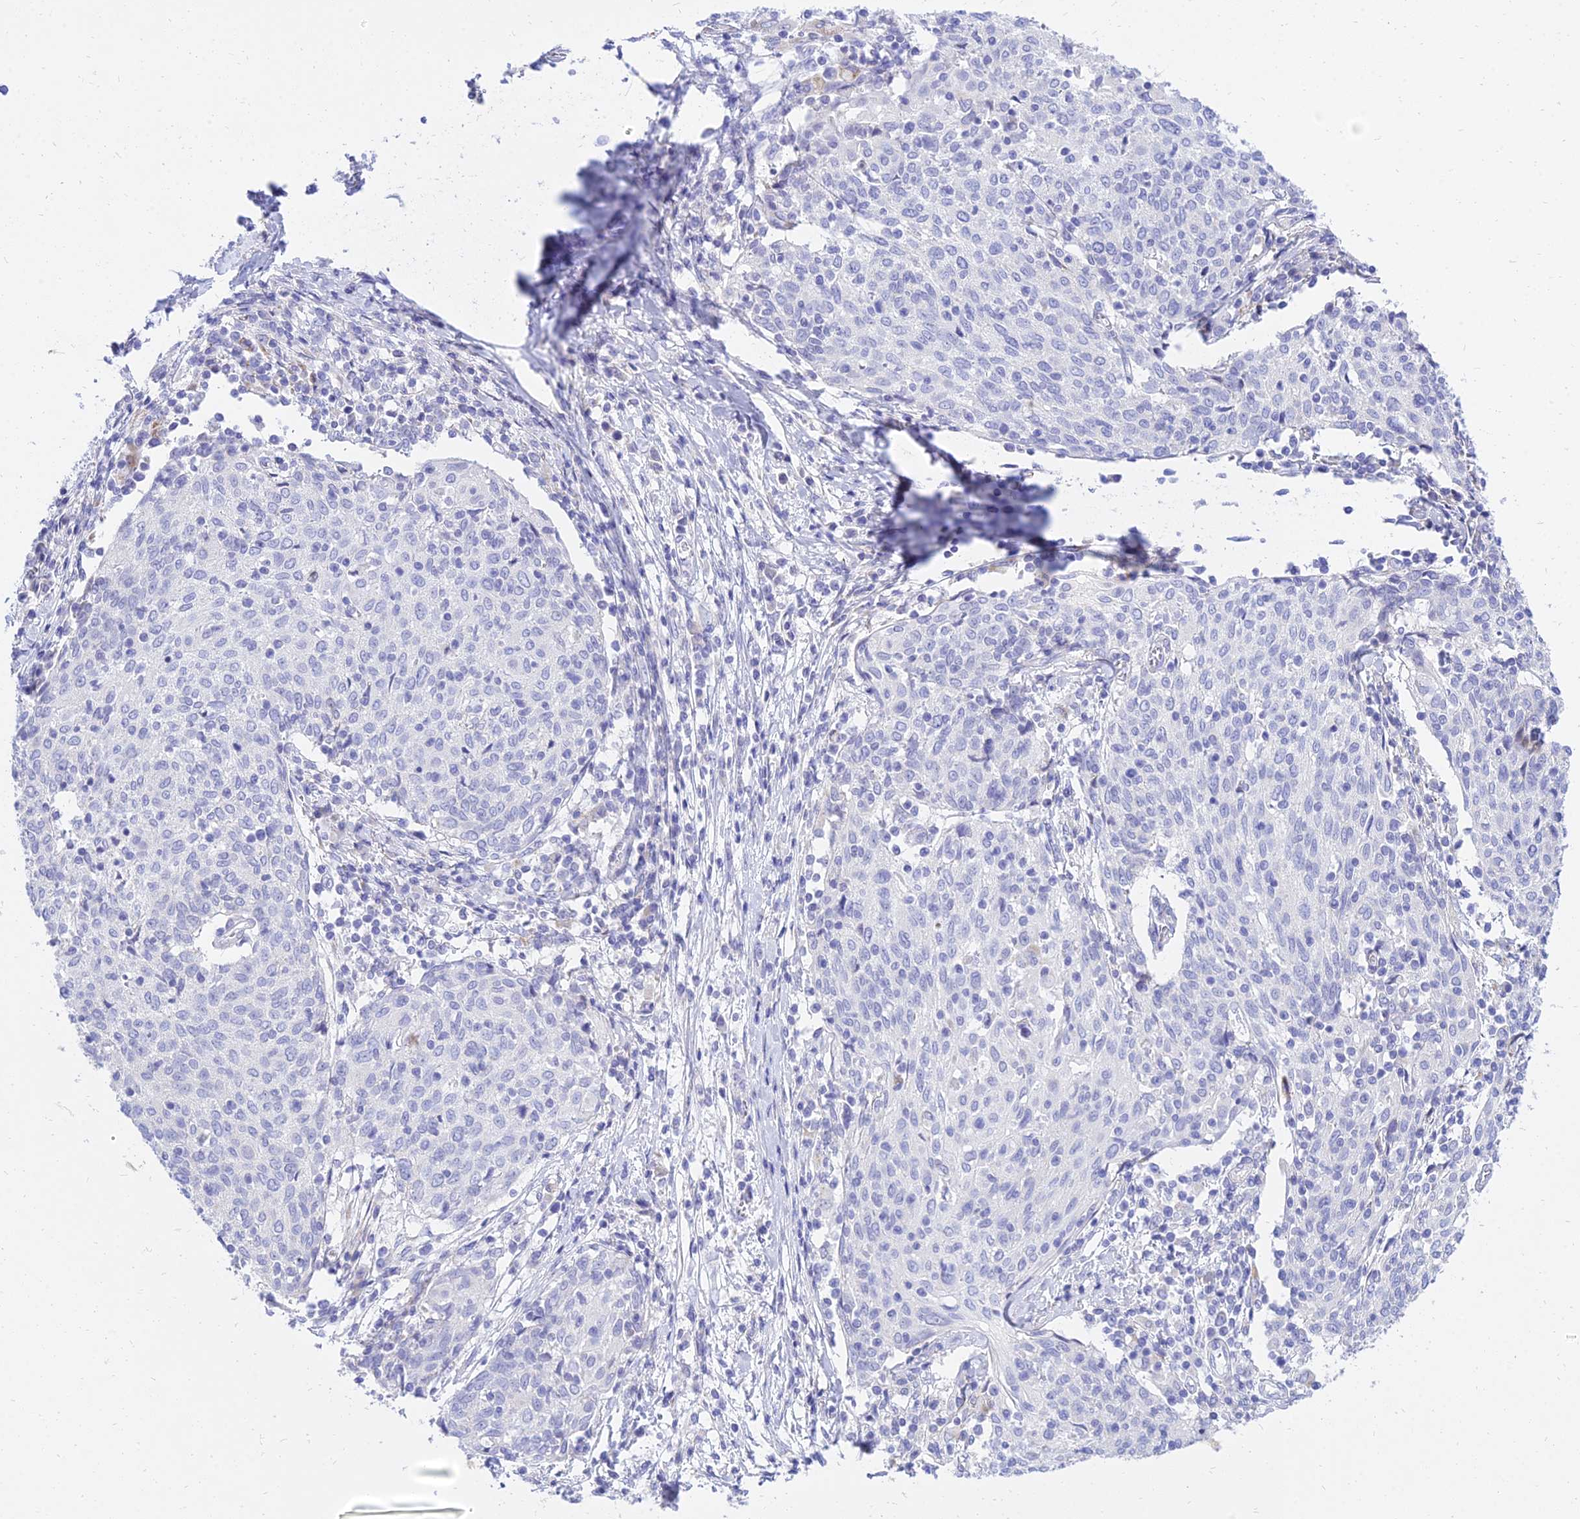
{"staining": {"intensity": "negative", "quantity": "none", "location": "none"}, "tissue": "cervical cancer", "cell_type": "Tumor cells", "image_type": "cancer", "snomed": [{"axis": "morphology", "description": "Squamous cell carcinoma, NOS"}, {"axis": "topography", "description": "Cervix"}], "caption": "Immunohistochemistry histopathology image of neoplastic tissue: cervical squamous cell carcinoma stained with DAB displays no significant protein positivity in tumor cells.", "gene": "PKN3", "patient": {"sex": "female", "age": 52}}